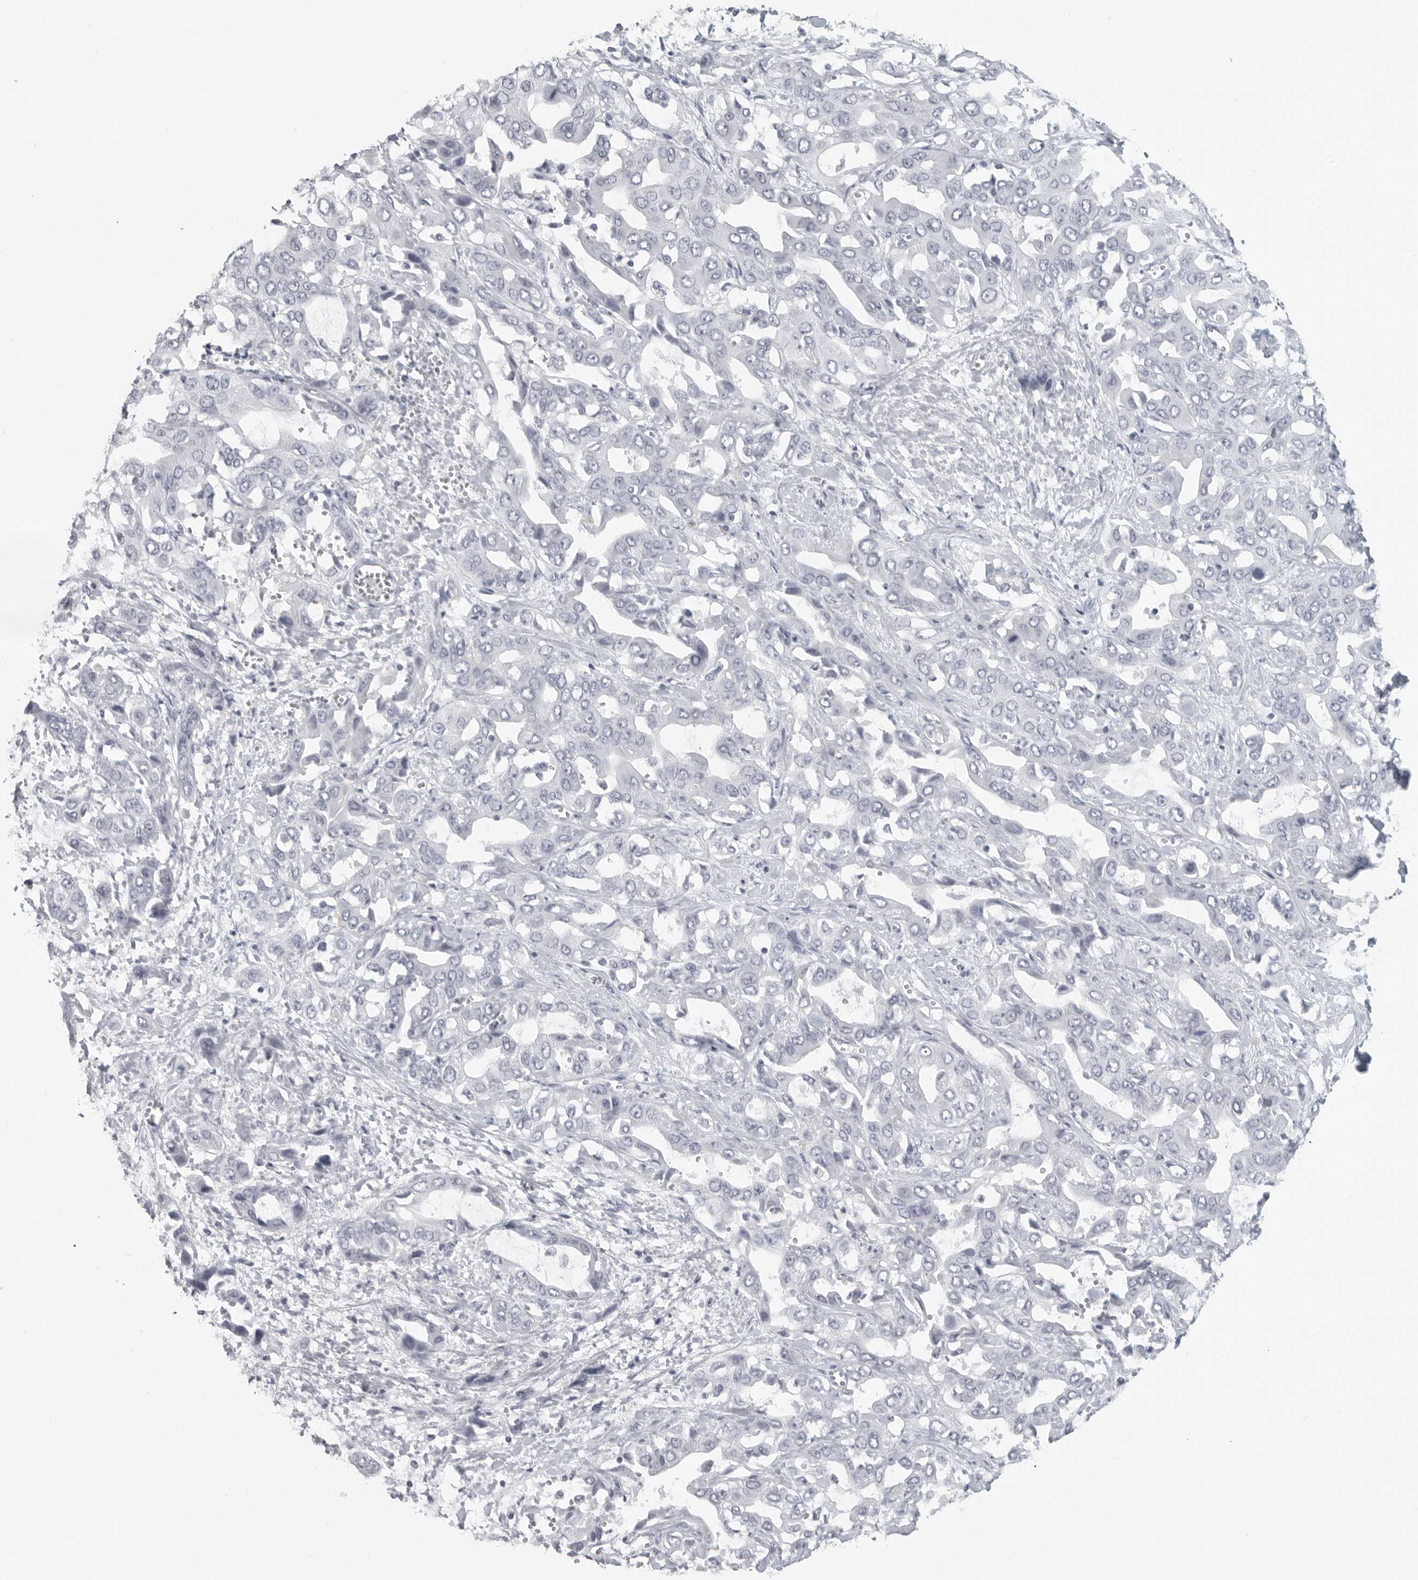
{"staining": {"intensity": "negative", "quantity": "none", "location": "none"}, "tissue": "liver cancer", "cell_type": "Tumor cells", "image_type": "cancer", "snomed": [{"axis": "morphology", "description": "Cholangiocarcinoma"}, {"axis": "topography", "description": "Liver"}], "caption": "The immunohistochemistry image has no significant expression in tumor cells of liver cancer (cholangiocarcinoma) tissue. (Stains: DAB (3,3'-diaminobenzidine) immunohistochemistry (IHC) with hematoxylin counter stain, Microscopy: brightfield microscopy at high magnification).", "gene": "SATB2", "patient": {"sex": "female", "age": 52}}